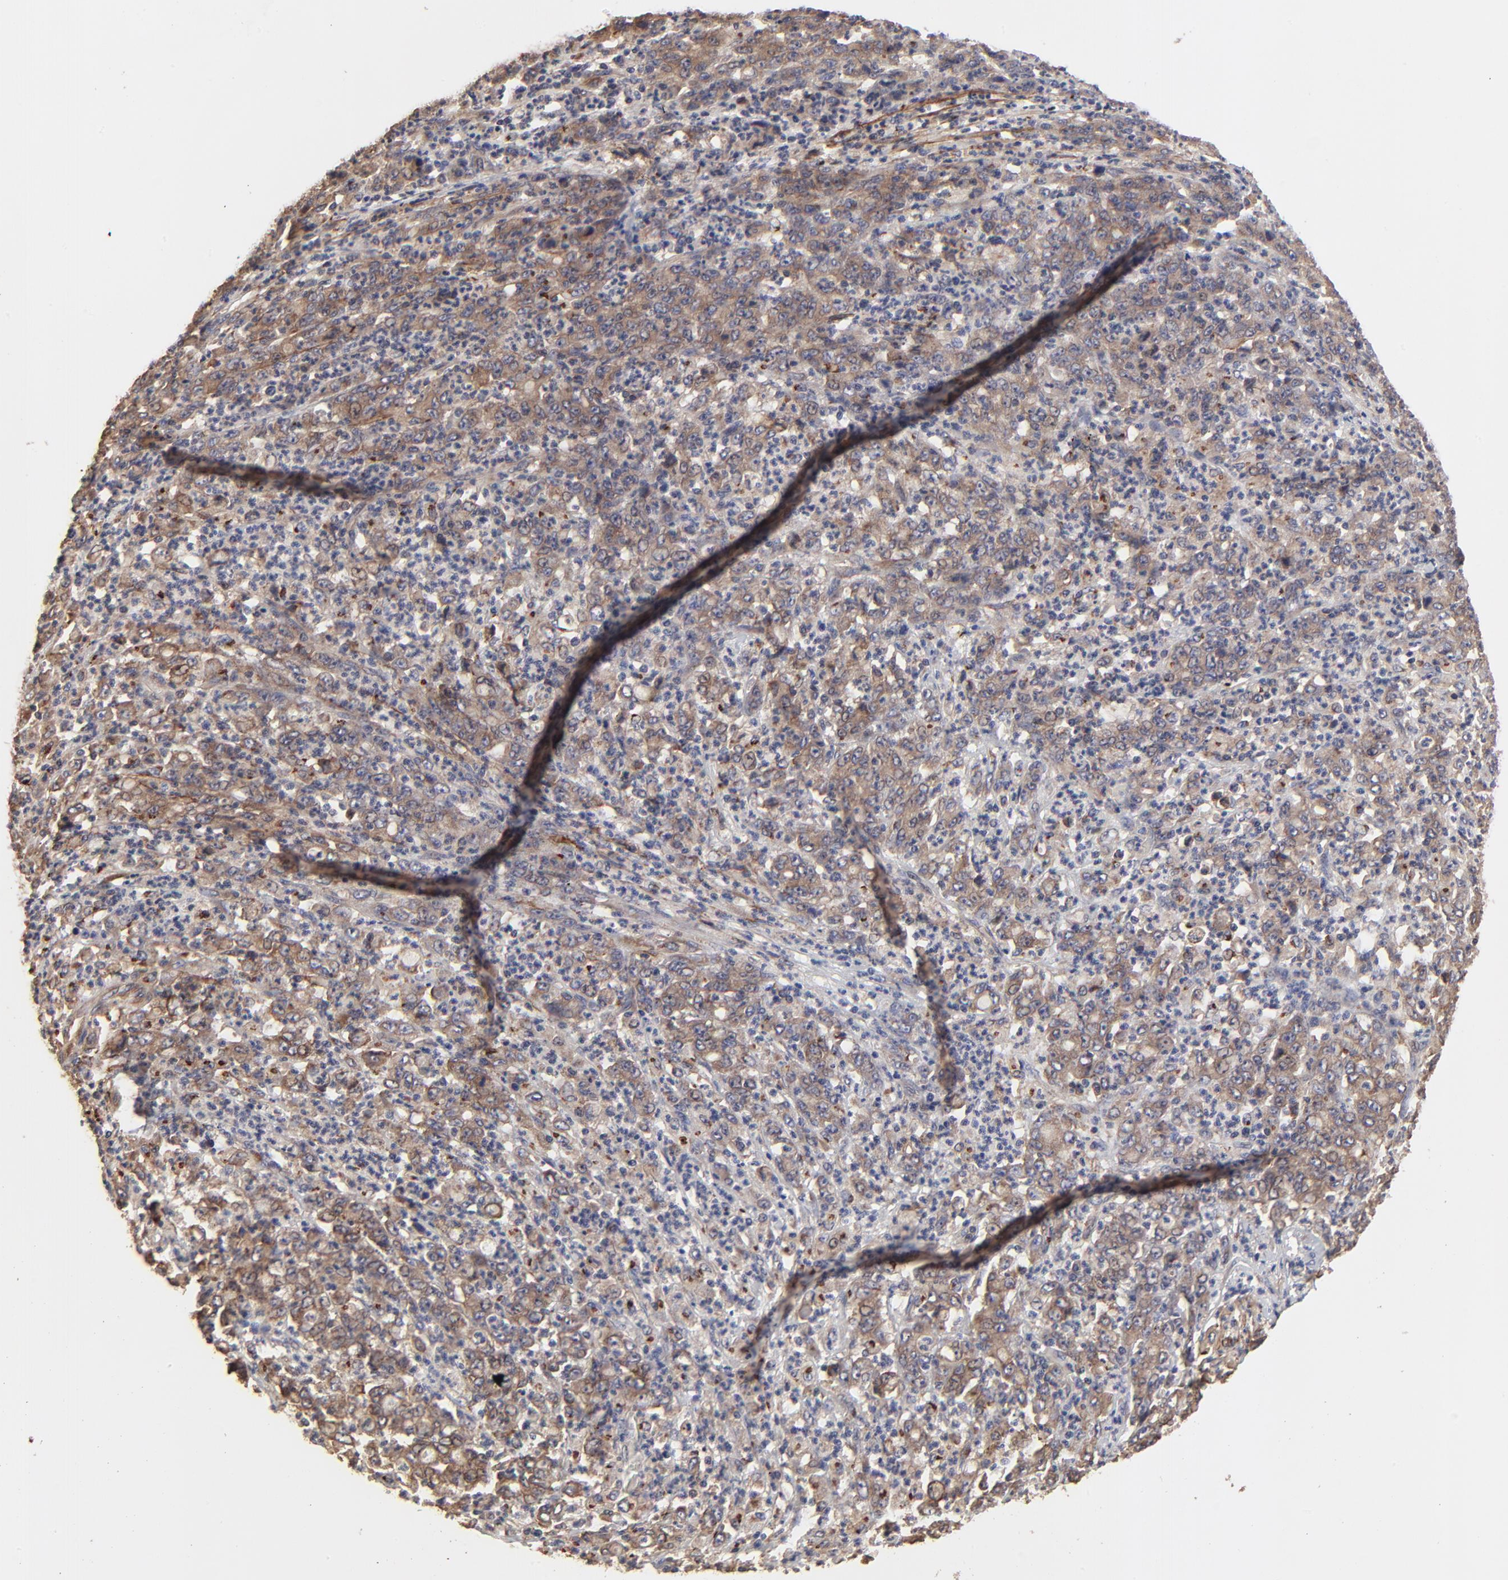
{"staining": {"intensity": "moderate", "quantity": ">75%", "location": "cytoplasmic/membranous"}, "tissue": "stomach cancer", "cell_type": "Tumor cells", "image_type": "cancer", "snomed": [{"axis": "morphology", "description": "Adenocarcinoma, NOS"}, {"axis": "topography", "description": "Stomach, lower"}], "caption": "High-magnification brightfield microscopy of adenocarcinoma (stomach) stained with DAB (3,3'-diaminobenzidine) (brown) and counterstained with hematoxylin (blue). tumor cells exhibit moderate cytoplasmic/membranous staining is present in about>75% of cells. The protein is stained brown, and the nuclei are stained in blue (DAB IHC with brightfield microscopy, high magnification).", "gene": "ELP2", "patient": {"sex": "female", "age": 71}}